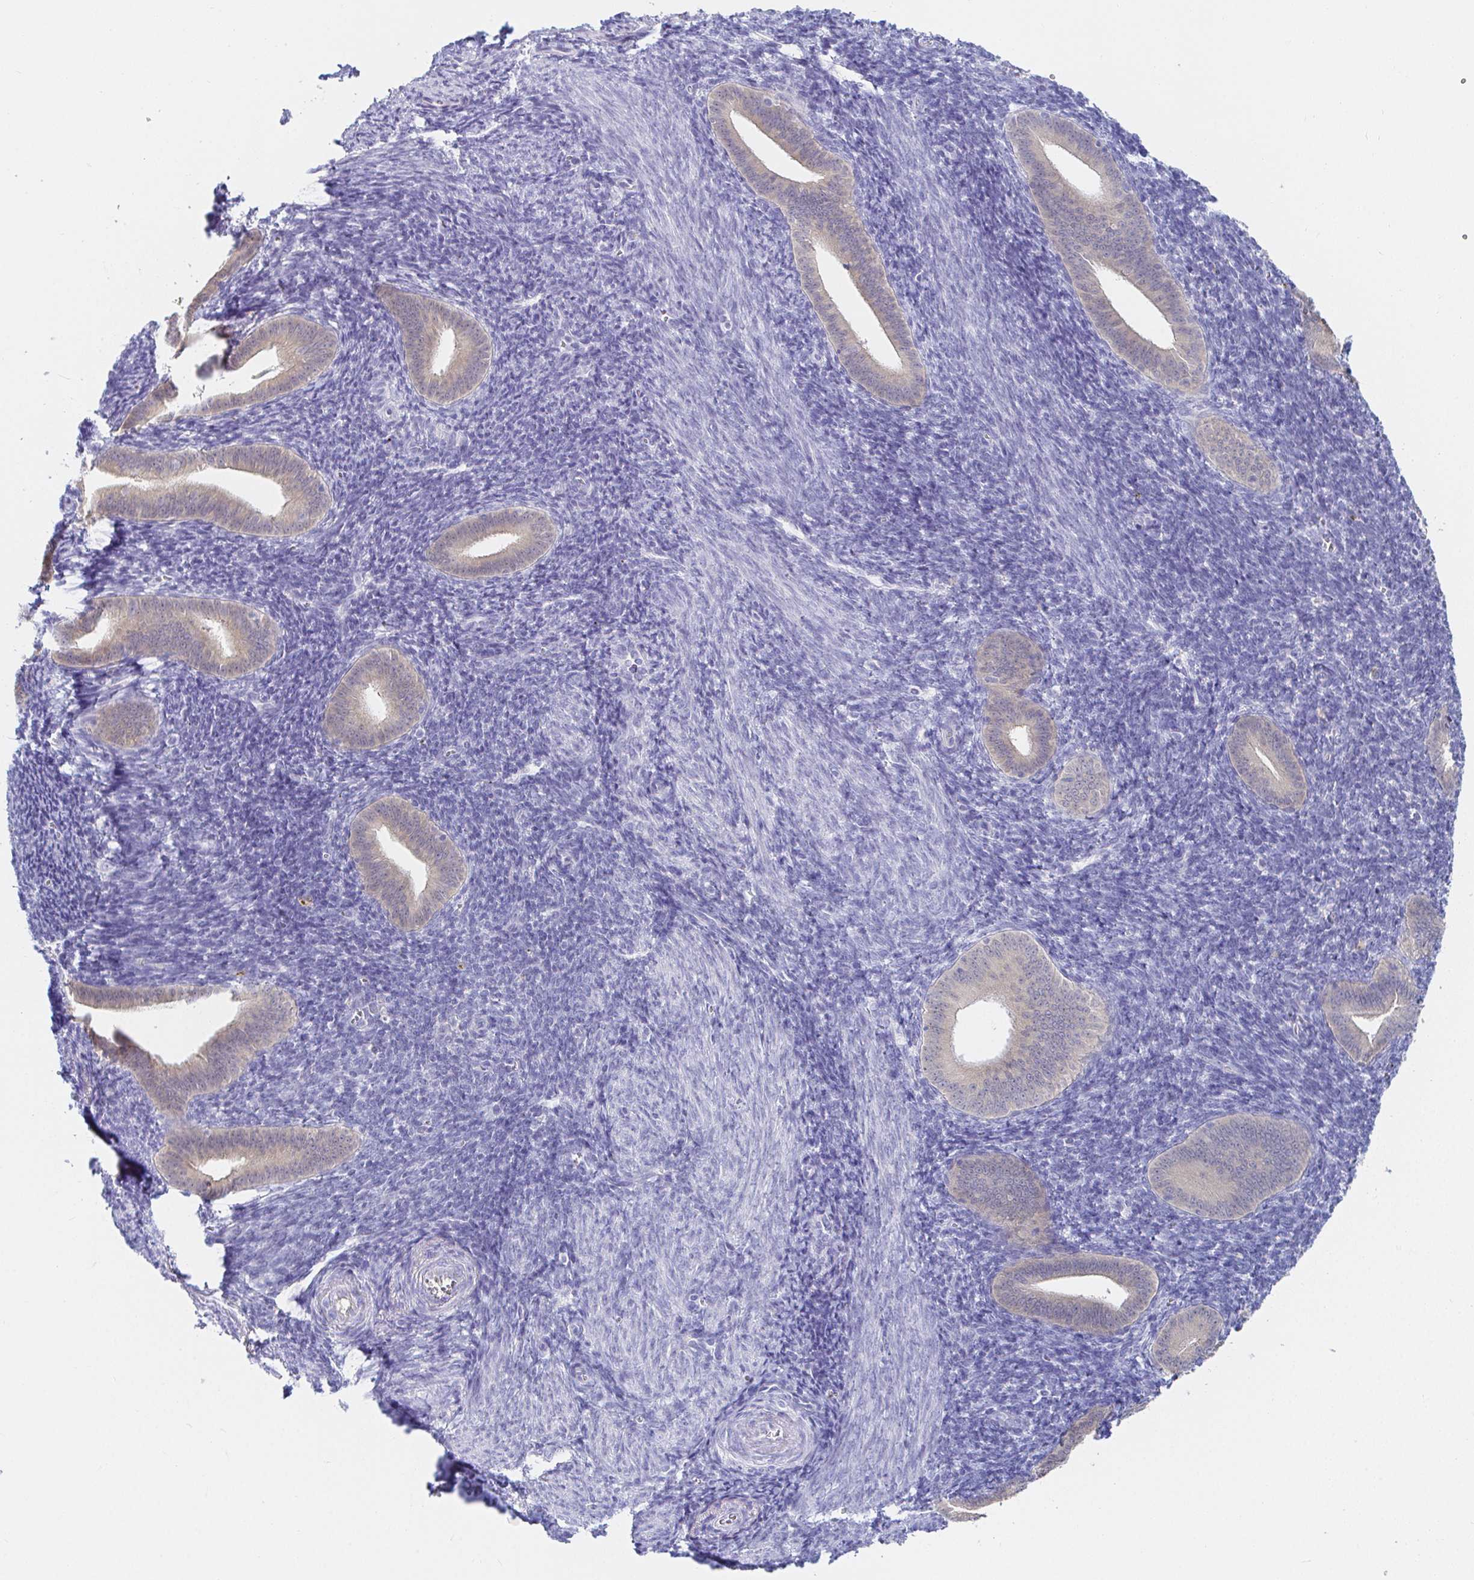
{"staining": {"intensity": "negative", "quantity": "none", "location": "none"}, "tissue": "endometrium", "cell_type": "Cells in endometrial stroma", "image_type": "normal", "snomed": [{"axis": "morphology", "description": "Normal tissue, NOS"}, {"axis": "topography", "description": "Endometrium"}], "caption": "Cells in endometrial stroma show no significant staining in unremarkable endometrium.", "gene": "PDE6B", "patient": {"sex": "female", "age": 25}}